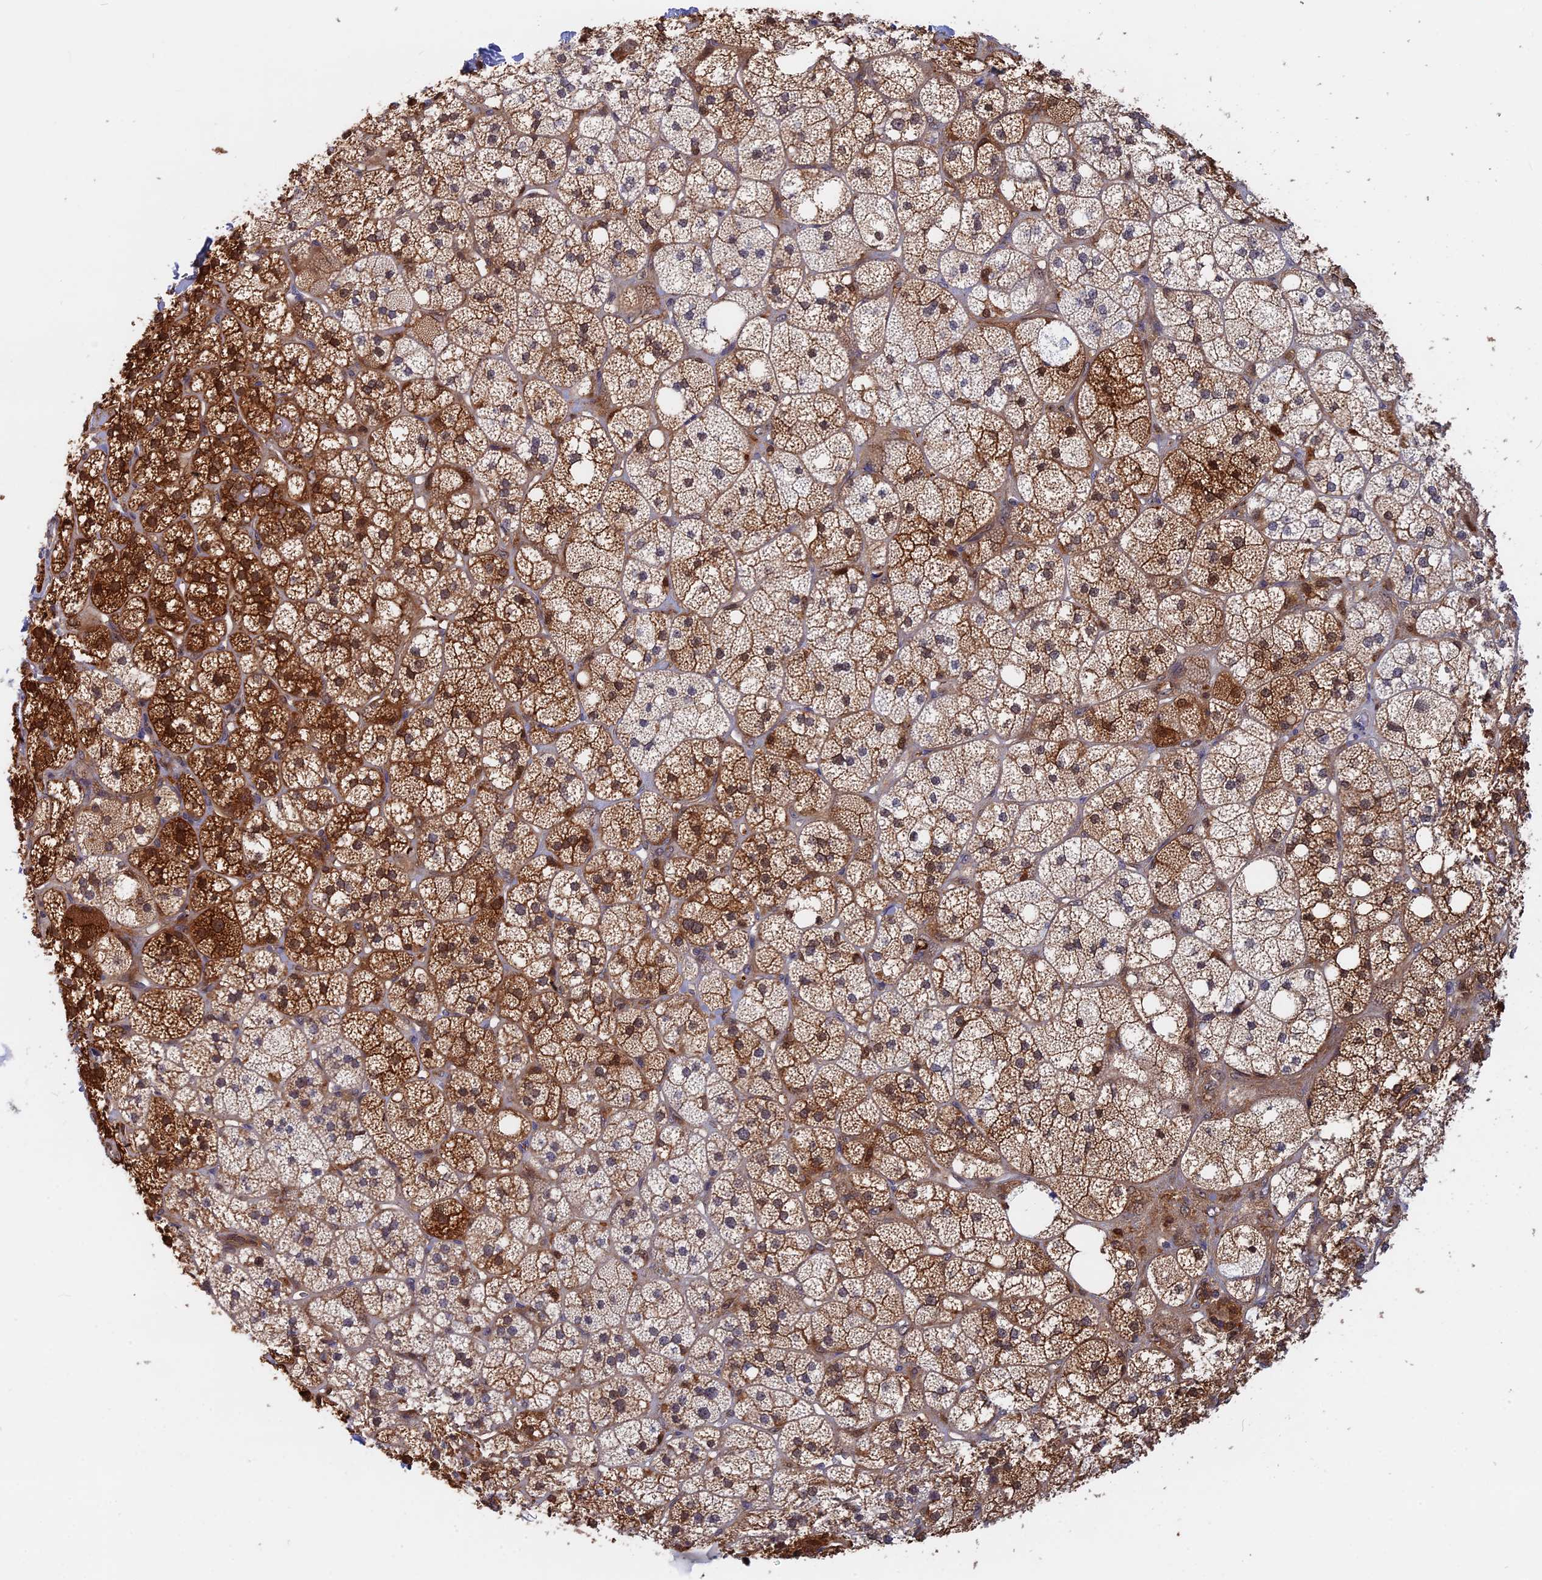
{"staining": {"intensity": "moderate", "quantity": ">75%", "location": "cytoplasmic/membranous,nuclear"}, "tissue": "adrenal gland", "cell_type": "Glandular cells", "image_type": "normal", "snomed": [{"axis": "morphology", "description": "Normal tissue, NOS"}, {"axis": "topography", "description": "Adrenal gland"}], "caption": "Unremarkable adrenal gland displays moderate cytoplasmic/membranous,nuclear expression in approximately >75% of glandular cells The protein of interest is shown in brown color, while the nuclei are stained blue..", "gene": "BLVRA", "patient": {"sex": "male", "age": 61}}